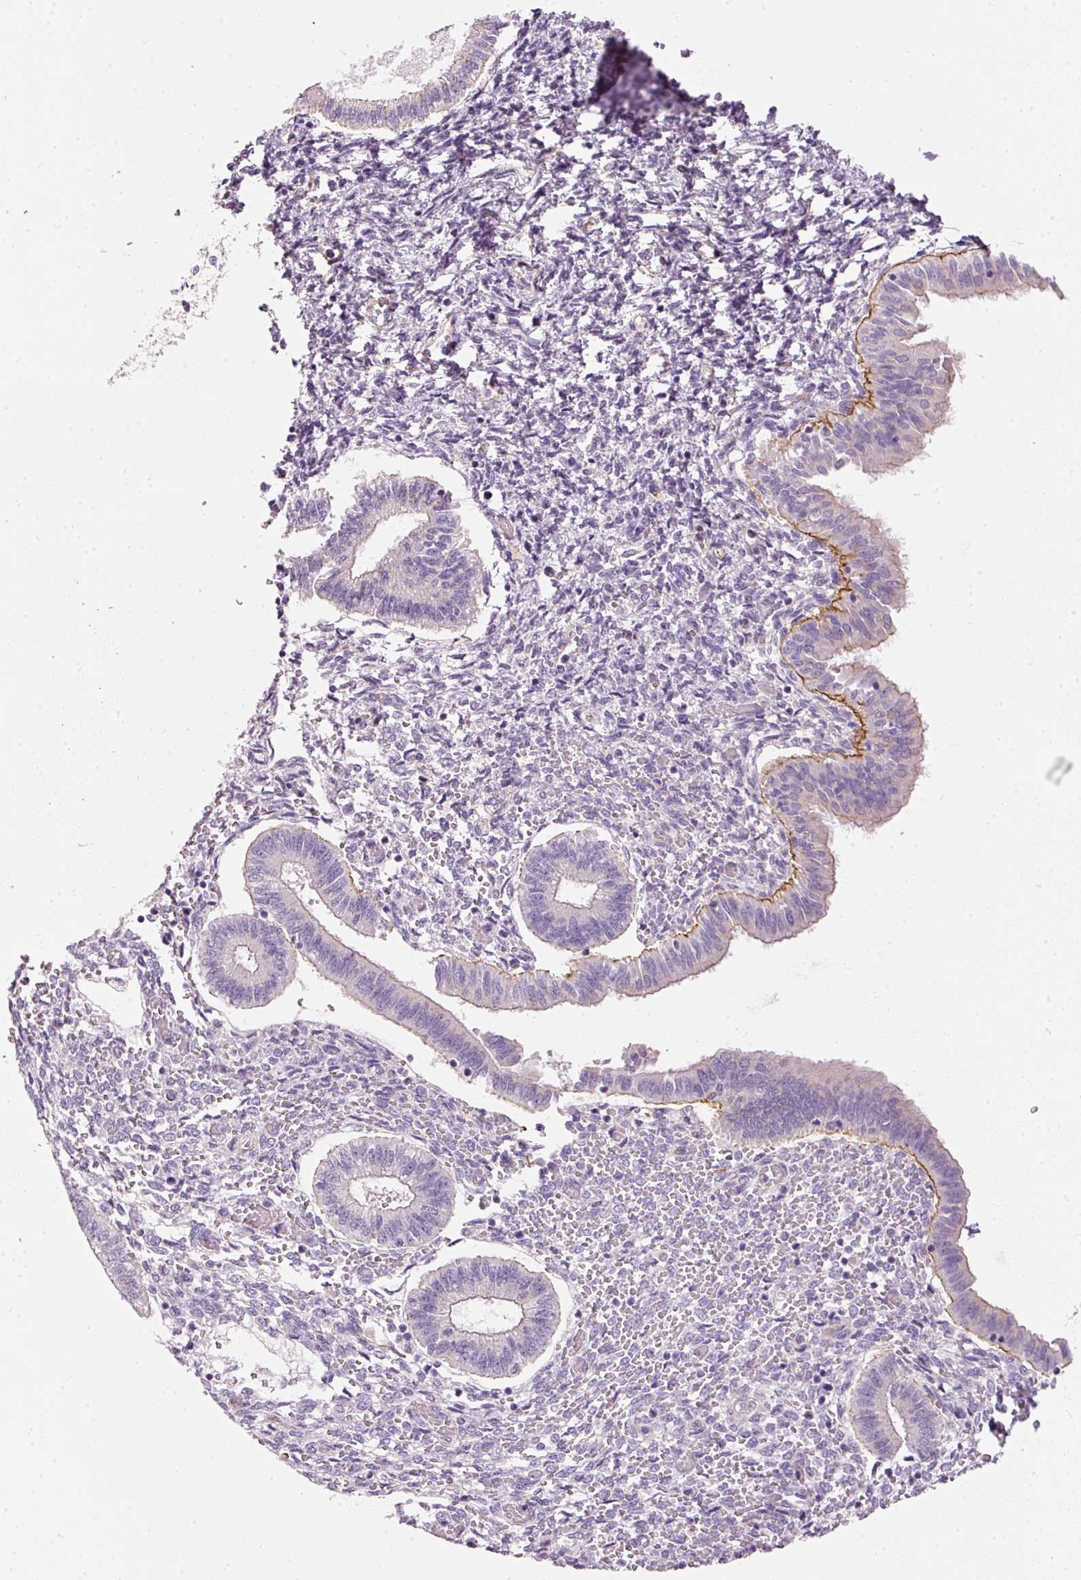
{"staining": {"intensity": "negative", "quantity": "none", "location": "none"}, "tissue": "endometrium", "cell_type": "Cells in endometrial stroma", "image_type": "normal", "snomed": [{"axis": "morphology", "description": "Normal tissue, NOS"}, {"axis": "topography", "description": "Endometrium"}], "caption": "Immunohistochemical staining of normal endometrium reveals no significant positivity in cells in endometrial stroma. The staining was performed using DAB (3,3'-diaminobenzidine) to visualize the protein expression in brown, while the nuclei were stained in blue with hematoxylin (Magnification: 20x).", "gene": "OSR2", "patient": {"sex": "female", "age": 25}}